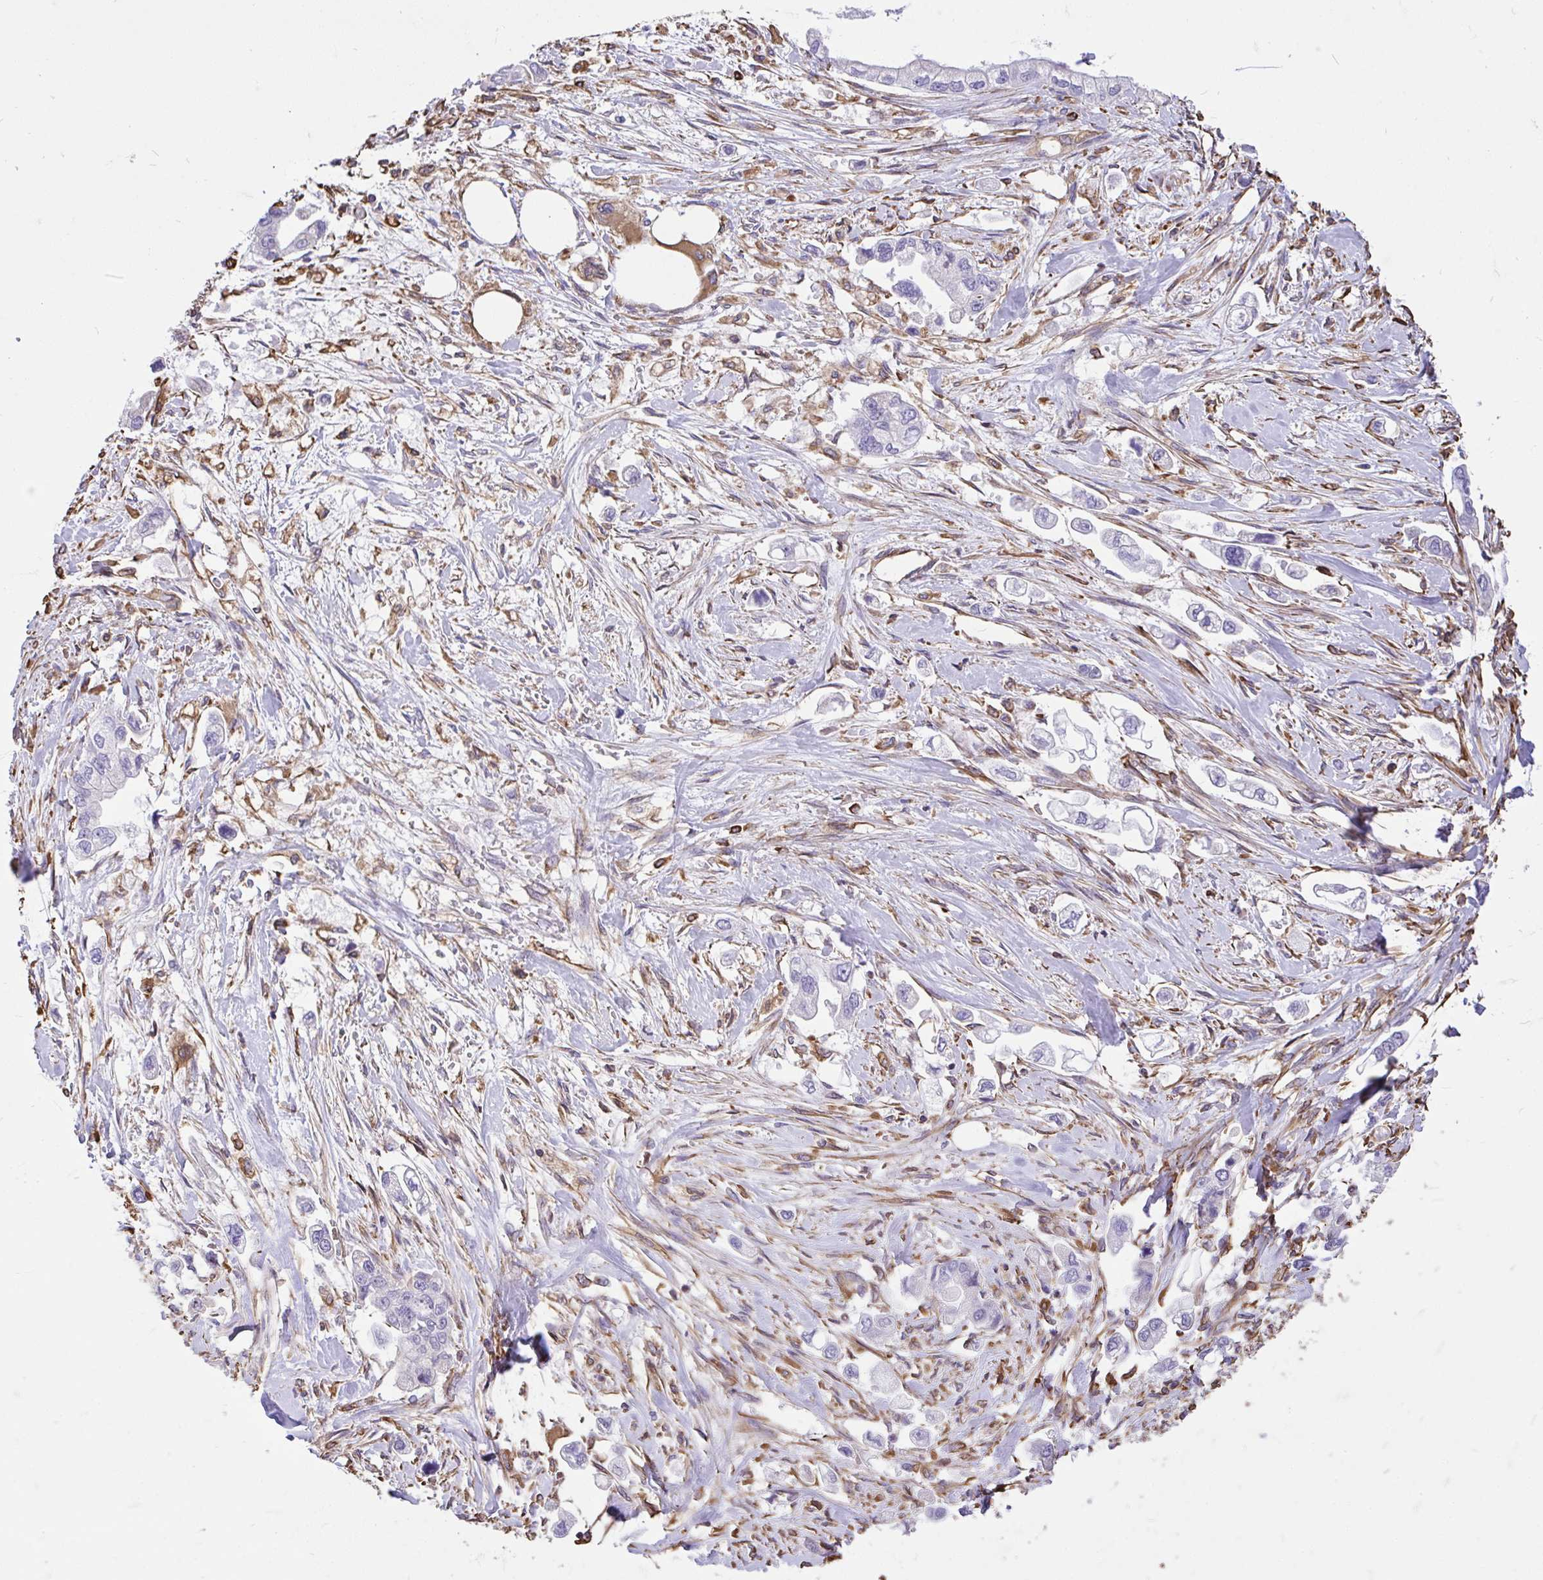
{"staining": {"intensity": "negative", "quantity": "none", "location": "none"}, "tissue": "stomach cancer", "cell_type": "Tumor cells", "image_type": "cancer", "snomed": [{"axis": "morphology", "description": "Adenocarcinoma, NOS"}, {"axis": "topography", "description": "Stomach"}], "caption": "A micrograph of stomach adenocarcinoma stained for a protein reveals no brown staining in tumor cells.", "gene": "RNF103", "patient": {"sex": "male", "age": 62}}